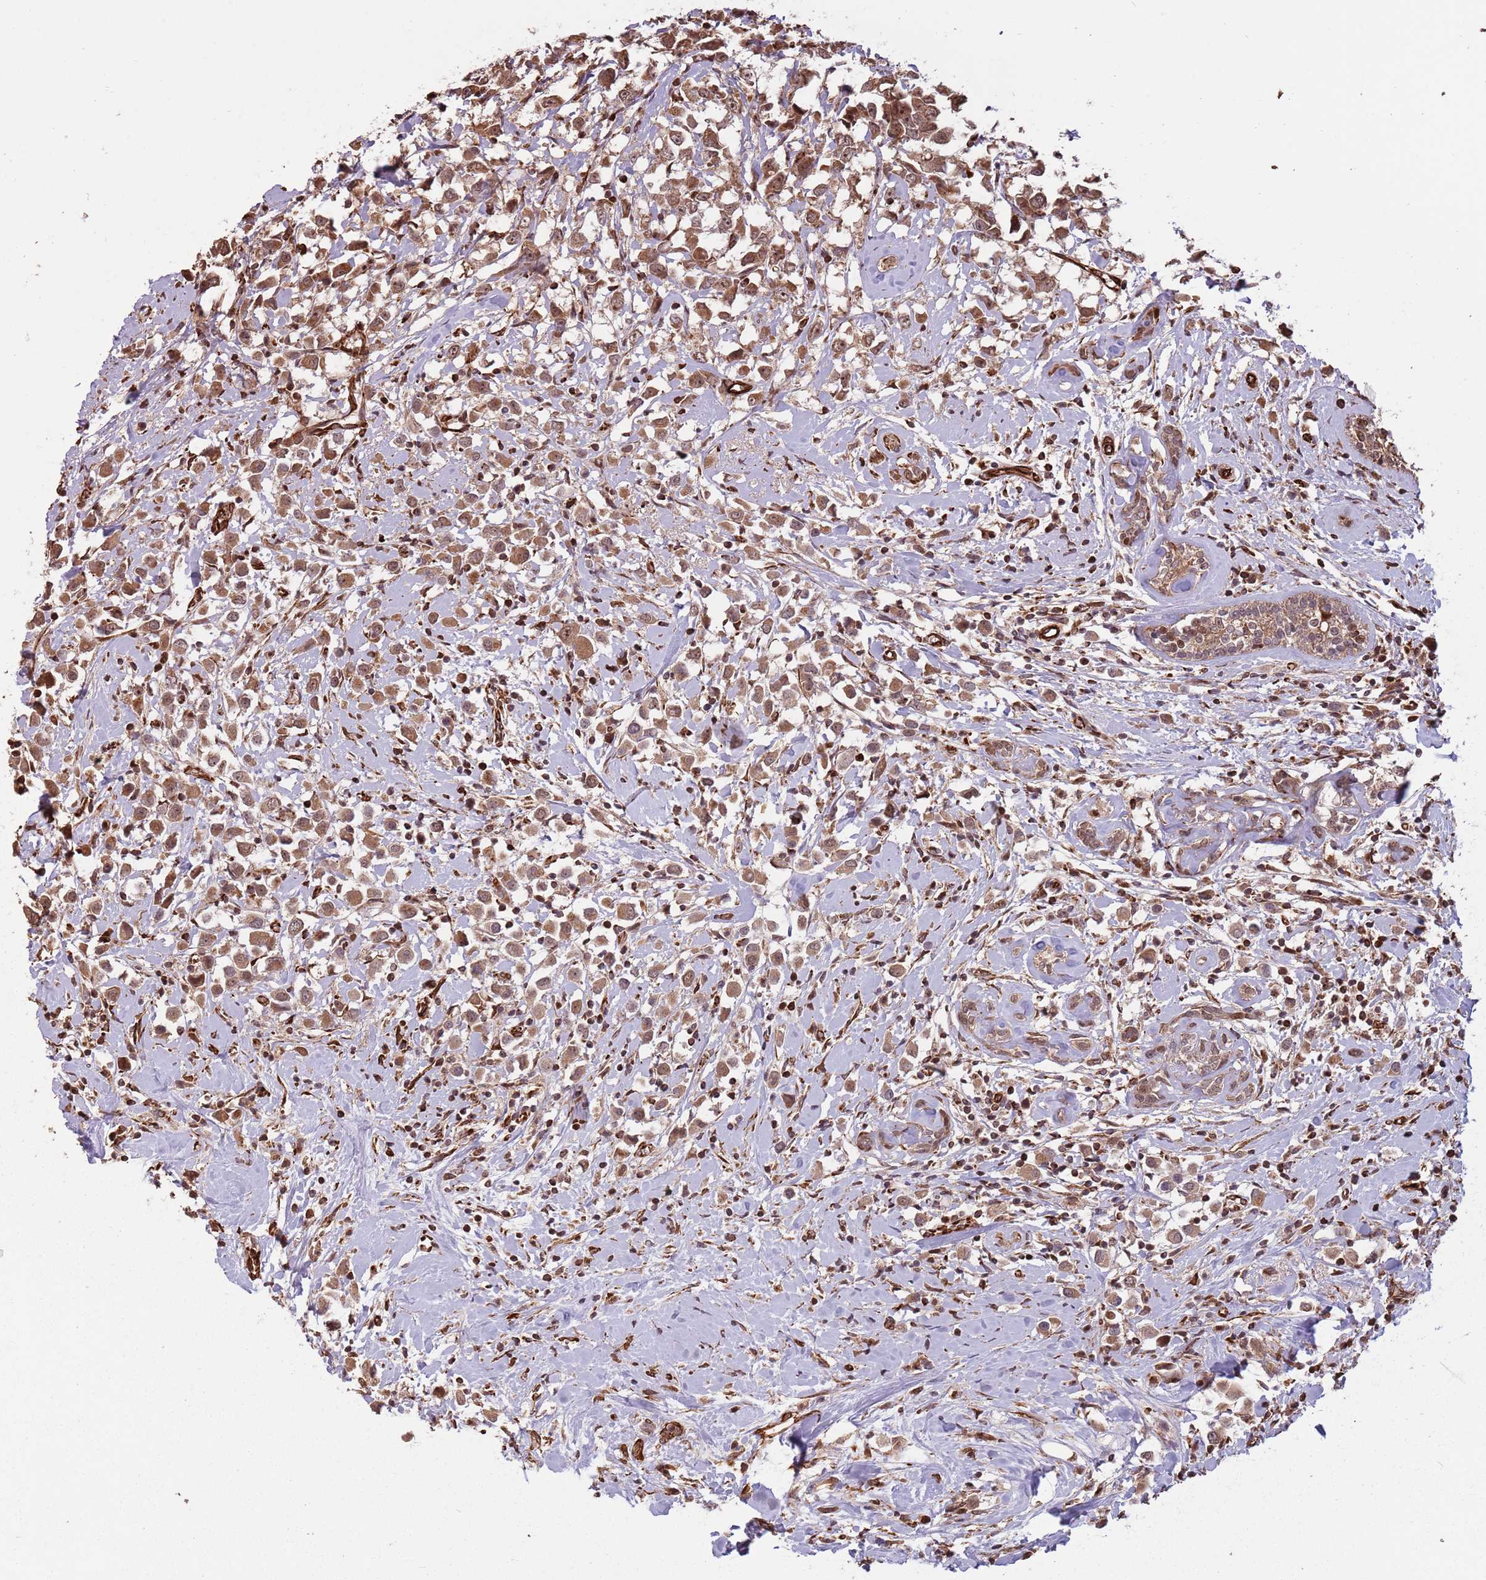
{"staining": {"intensity": "moderate", "quantity": ">75%", "location": "cytoplasmic/membranous,nuclear"}, "tissue": "breast cancer", "cell_type": "Tumor cells", "image_type": "cancer", "snomed": [{"axis": "morphology", "description": "Duct carcinoma"}, {"axis": "topography", "description": "Breast"}], "caption": "Protein expression analysis of invasive ductal carcinoma (breast) reveals moderate cytoplasmic/membranous and nuclear expression in approximately >75% of tumor cells. (DAB (3,3'-diaminobenzidine) = brown stain, brightfield microscopy at high magnification).", "gene": "ADAMTS3", "patient": {"sex": "female", "age": 87}}